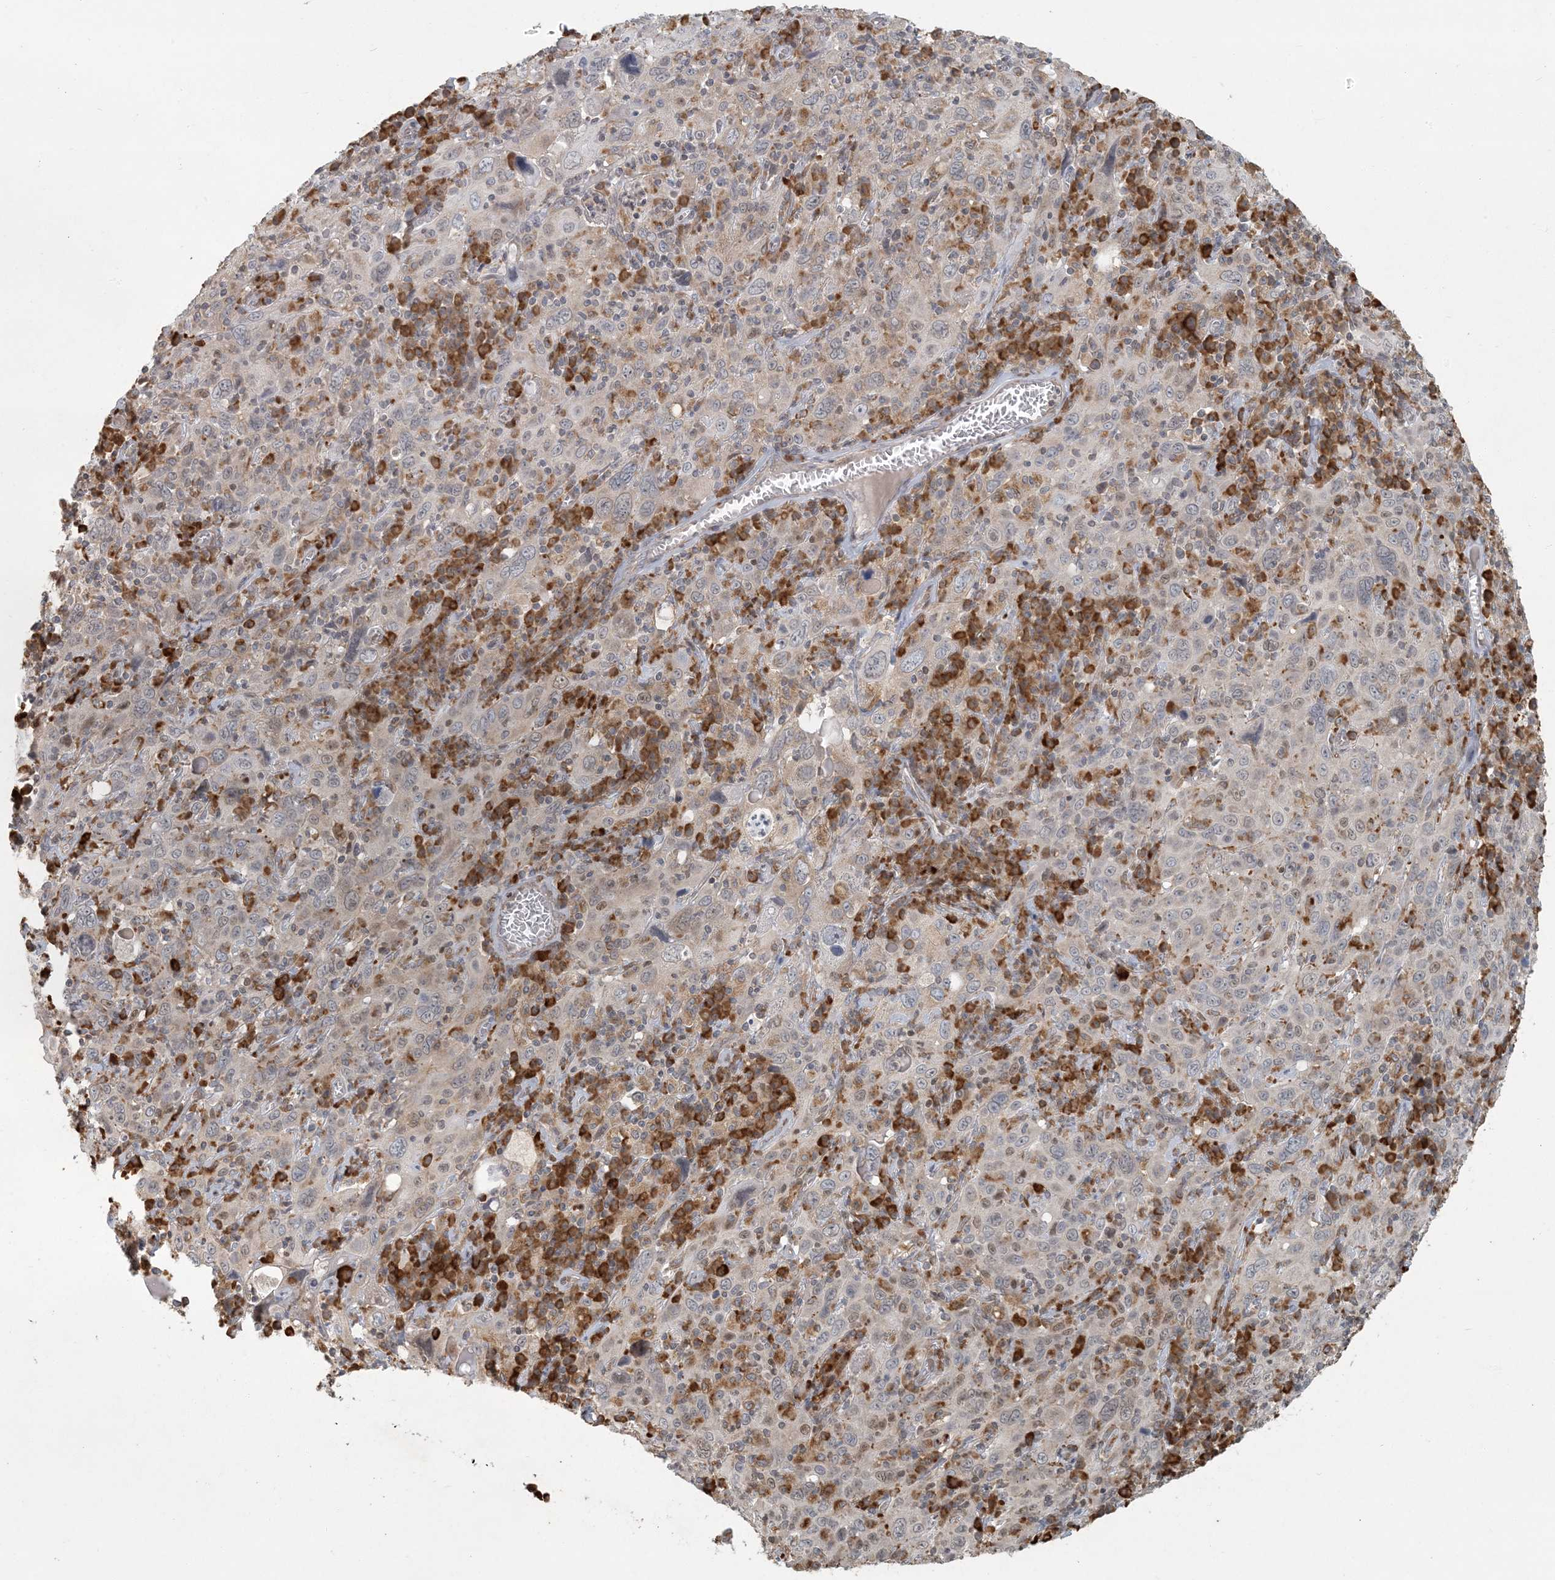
{"staining": {"intensity": "weak", "quantity": "<25%", "location": "nuclear"}, "tissue": "cervical cancer", "cell_type": "Tumor cells", "image_type": "cancer", "snomed": [{"axis": "morphology", "description": "Squamous cell carcinoma, NOS"}, {"axis": "topography", "description": "Cervix"}], "caption": "DAB (3,3'-diaminobenzidine) immunohistochemical staining of human squamous cell carcinoma (cervical) exhibits no significant staining in tumor cells.", "gene": "AK9", "patient": {"sex": "female", "age": 46}}